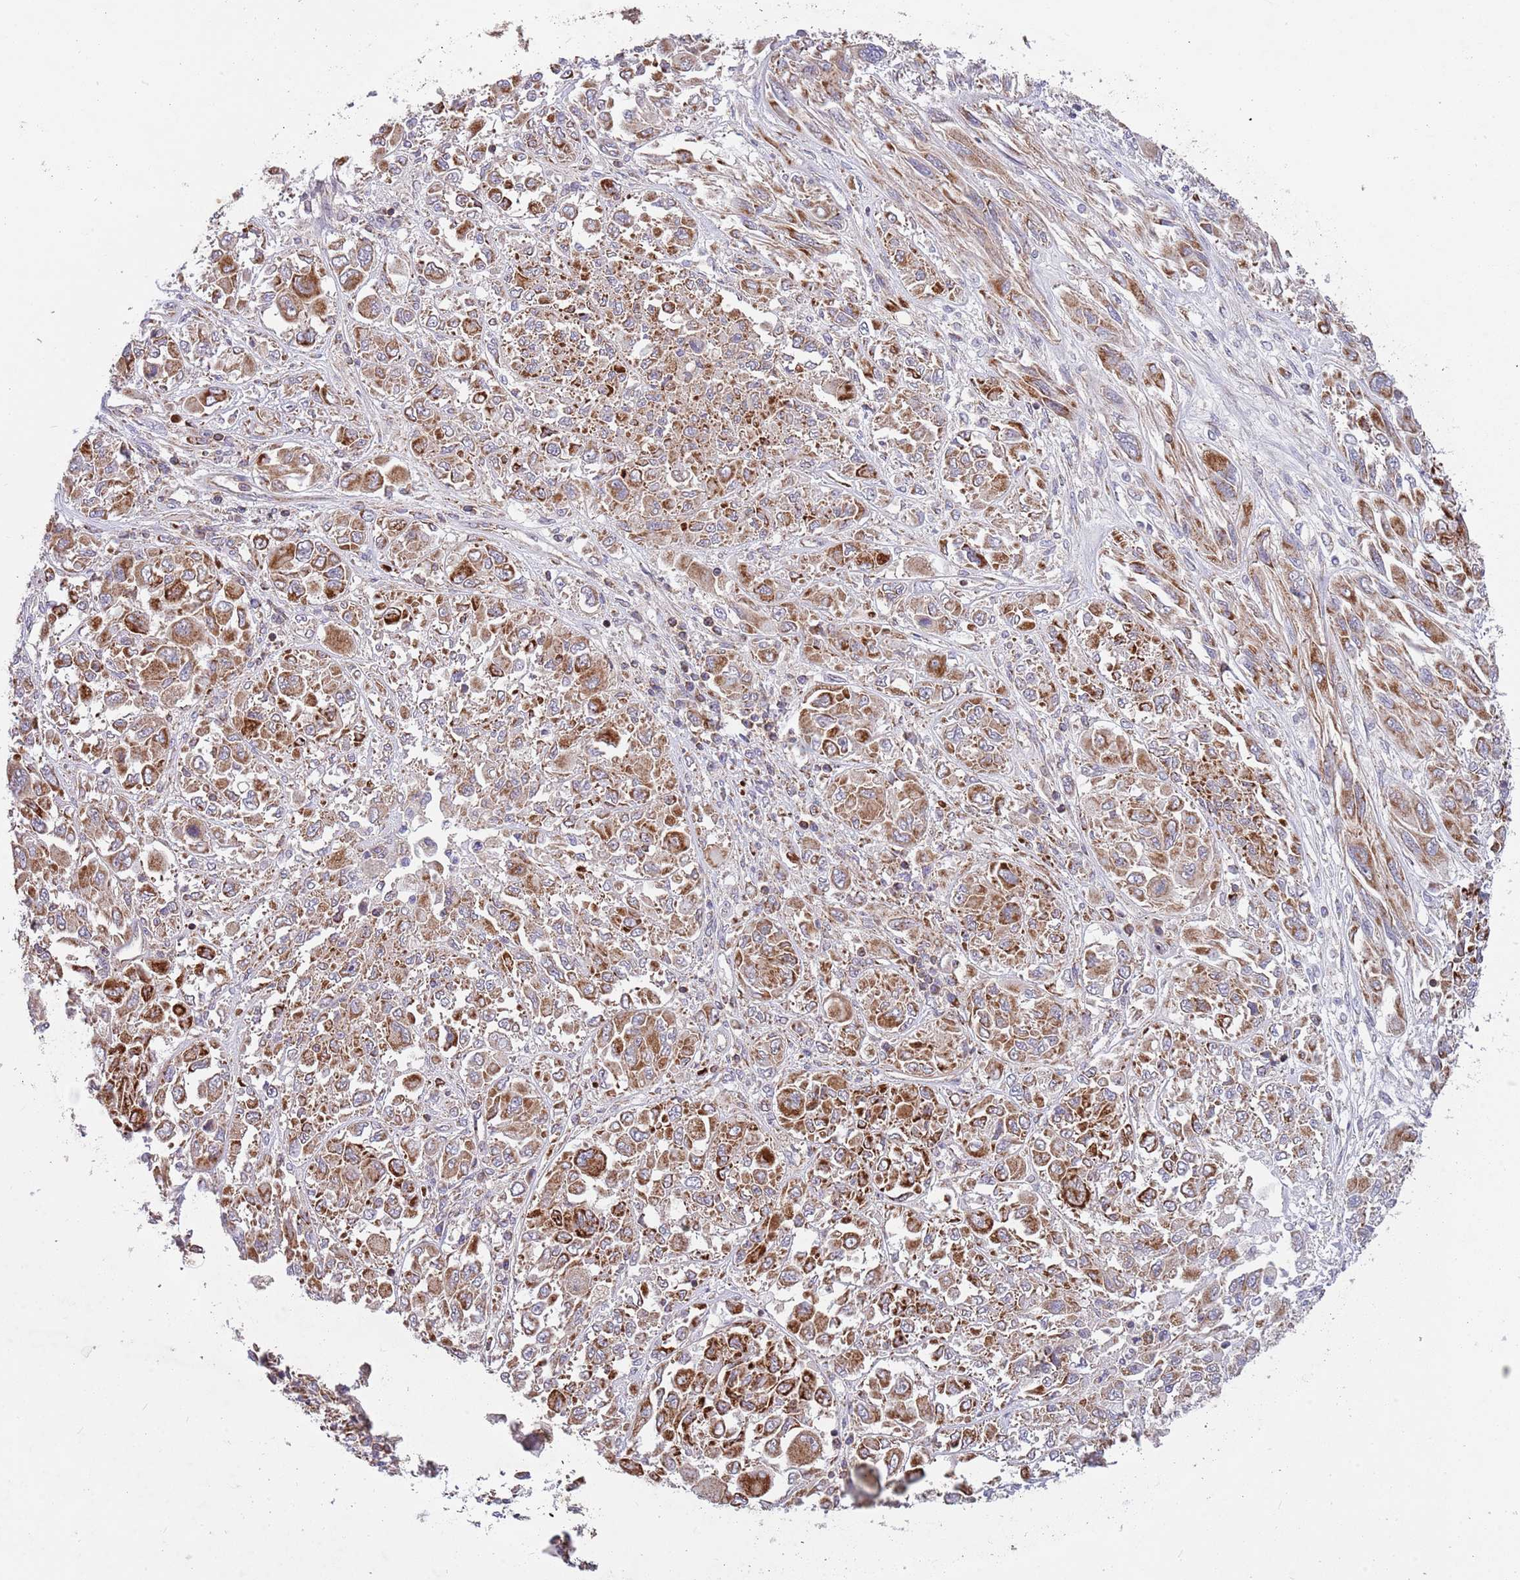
{"staining": {"intensity": "moderate", "quantity": ">75%", "location": "cytoplasmic/membranous"}, "tissue": "melanoma", "cell_type": "Tumor cells", "image_type": "cancer", "snomed": [{"axis": "morphology", "description": "Malignant melanoma, NOS"}, {"axis": "topography", "description": "Skin"}], "caption": "Melanoma stained with a protein marker reveals moderate staining in tumor cells.", "gene": "IRS4", "patient": {"sex": "female", "age": 91}}